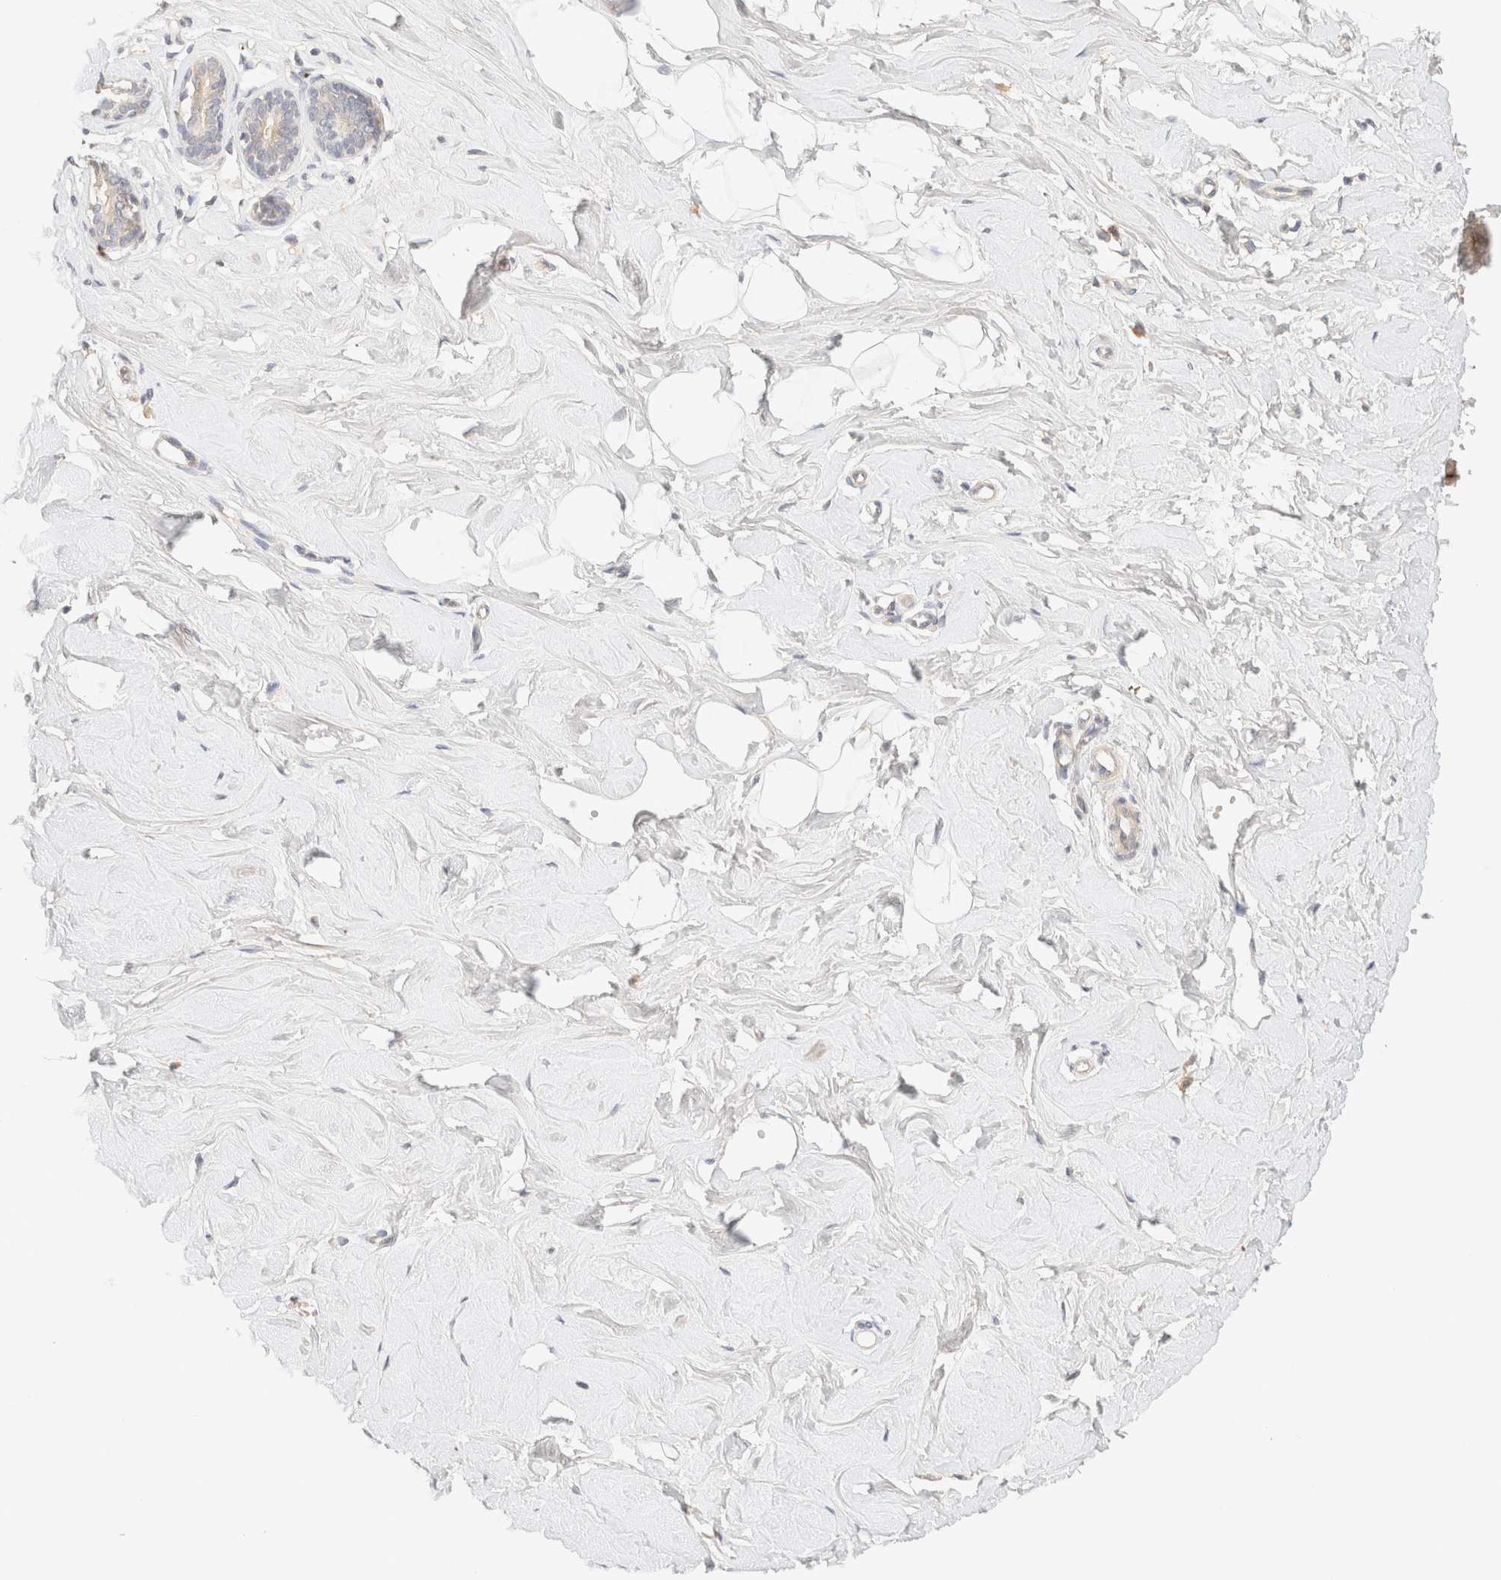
{"staining": {"intensity": "negative", "quantity": "none", "location": "none"}, "tissue": "breast", "cell_type": "Adipocytes", "image_type": "normal", "snomed": [{"axis": "morphology", "description": "Normal tissue, NOS"}, {"axis": "topography", "description": "Breast"}], "caption": "Immunohistochemistry of unremarkable breast exhibits no staining in adipocytes. (DAB IHC with hematoxylin counter stain).", "gene": "SARM1", "patient": {"sex": "female", "age": 23}}